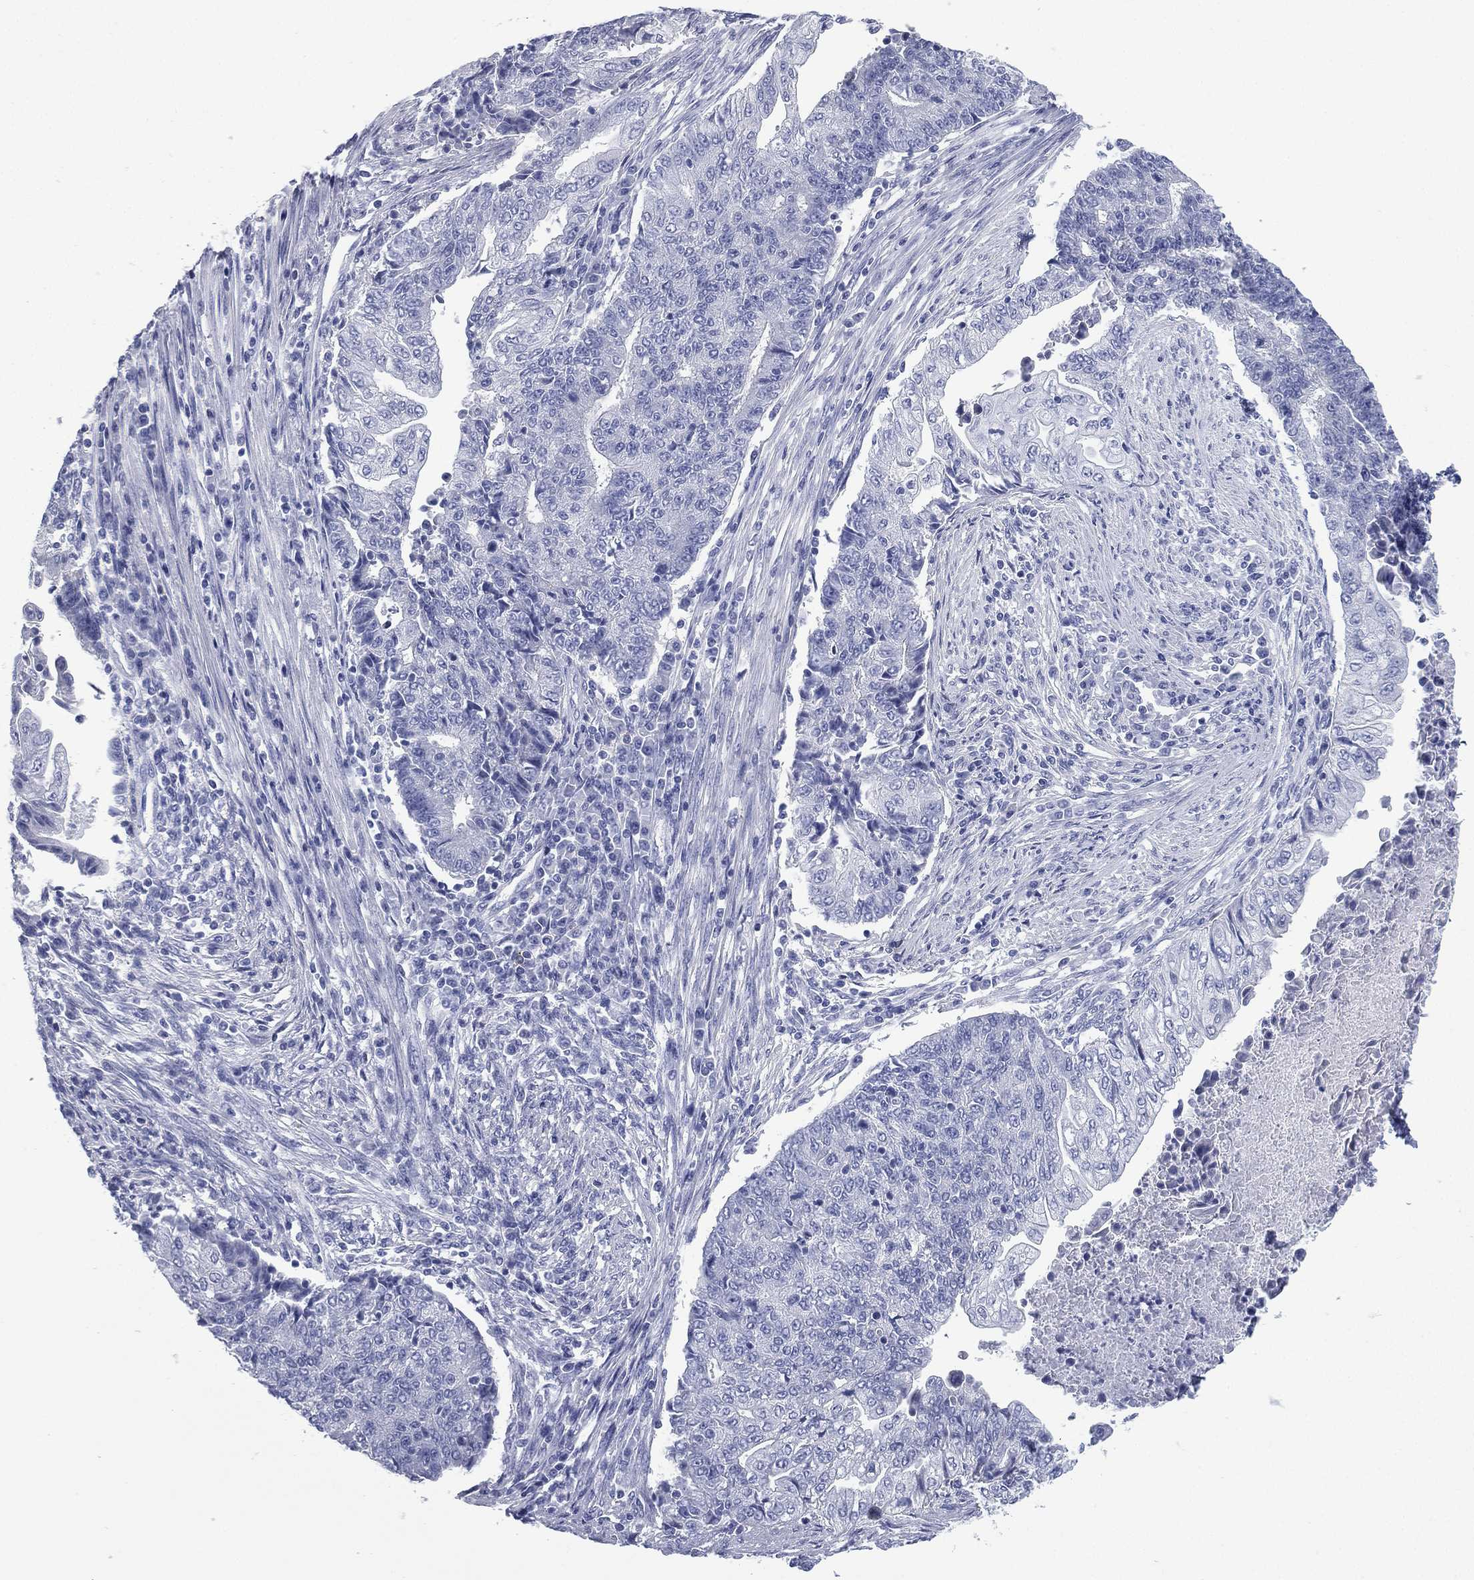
{"staining": {"intensity": "negative", "quantity": "none", "location": "none"}, "tissue": "endometrial cancer", "cell_type": "Tumor cells", "image_type": "cancer", "snomed": [{"axis": "morphology", "description": "Adenocarcinoma, NOS"}, {"axis": "topography", "description": "Uterus"}, {"axis": "topography", "description": "Endometrium"}], "caption": "Tumor cells are negative for protein expression in human adenocarcinoma (endometrial). Nuclei are stained in blue.", "gene": "FCER2", "patient": {"sex": "female", "age": 54}}